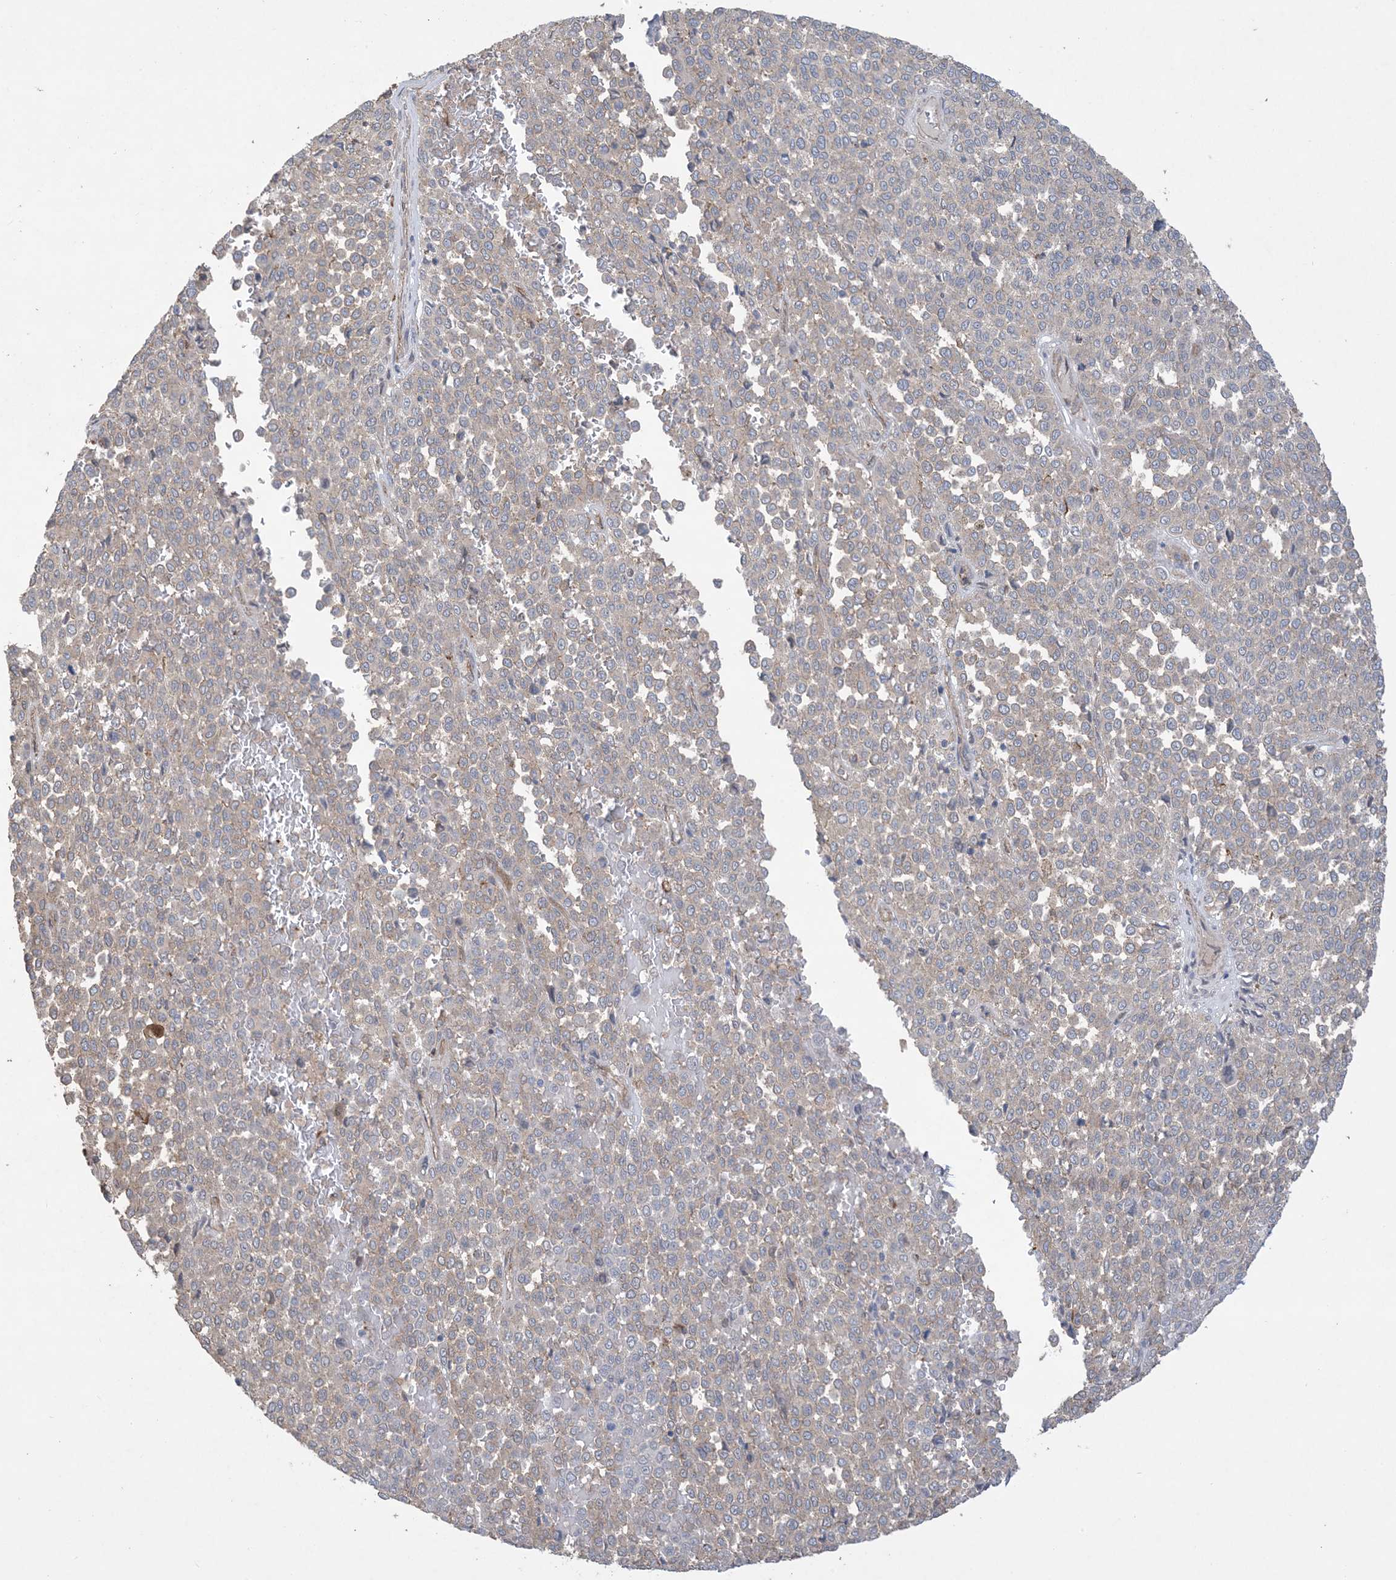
{"staining": {"intensity": "weak", "quantity": "<25%", "location": "cytoplasmic/membranous"}, "tissue": "melanoma", "cell_type": "Tumor cells", "image_type": "cancer", "snomed": [{"axis": "morphology", "description": "Malignant melanoma, Metastatic site"}, {"axis": "topography", "description": "Pancreas"}], "caption": "A photomicrograph of human malignant melanoma (metastatic site) is negative for staining in tumor cells. (DAB immunohistochemistry visualized using brightfield microscopy, high magnification).", "gene": "CCNY", "patient": {"sex": "female", "age": 30}}